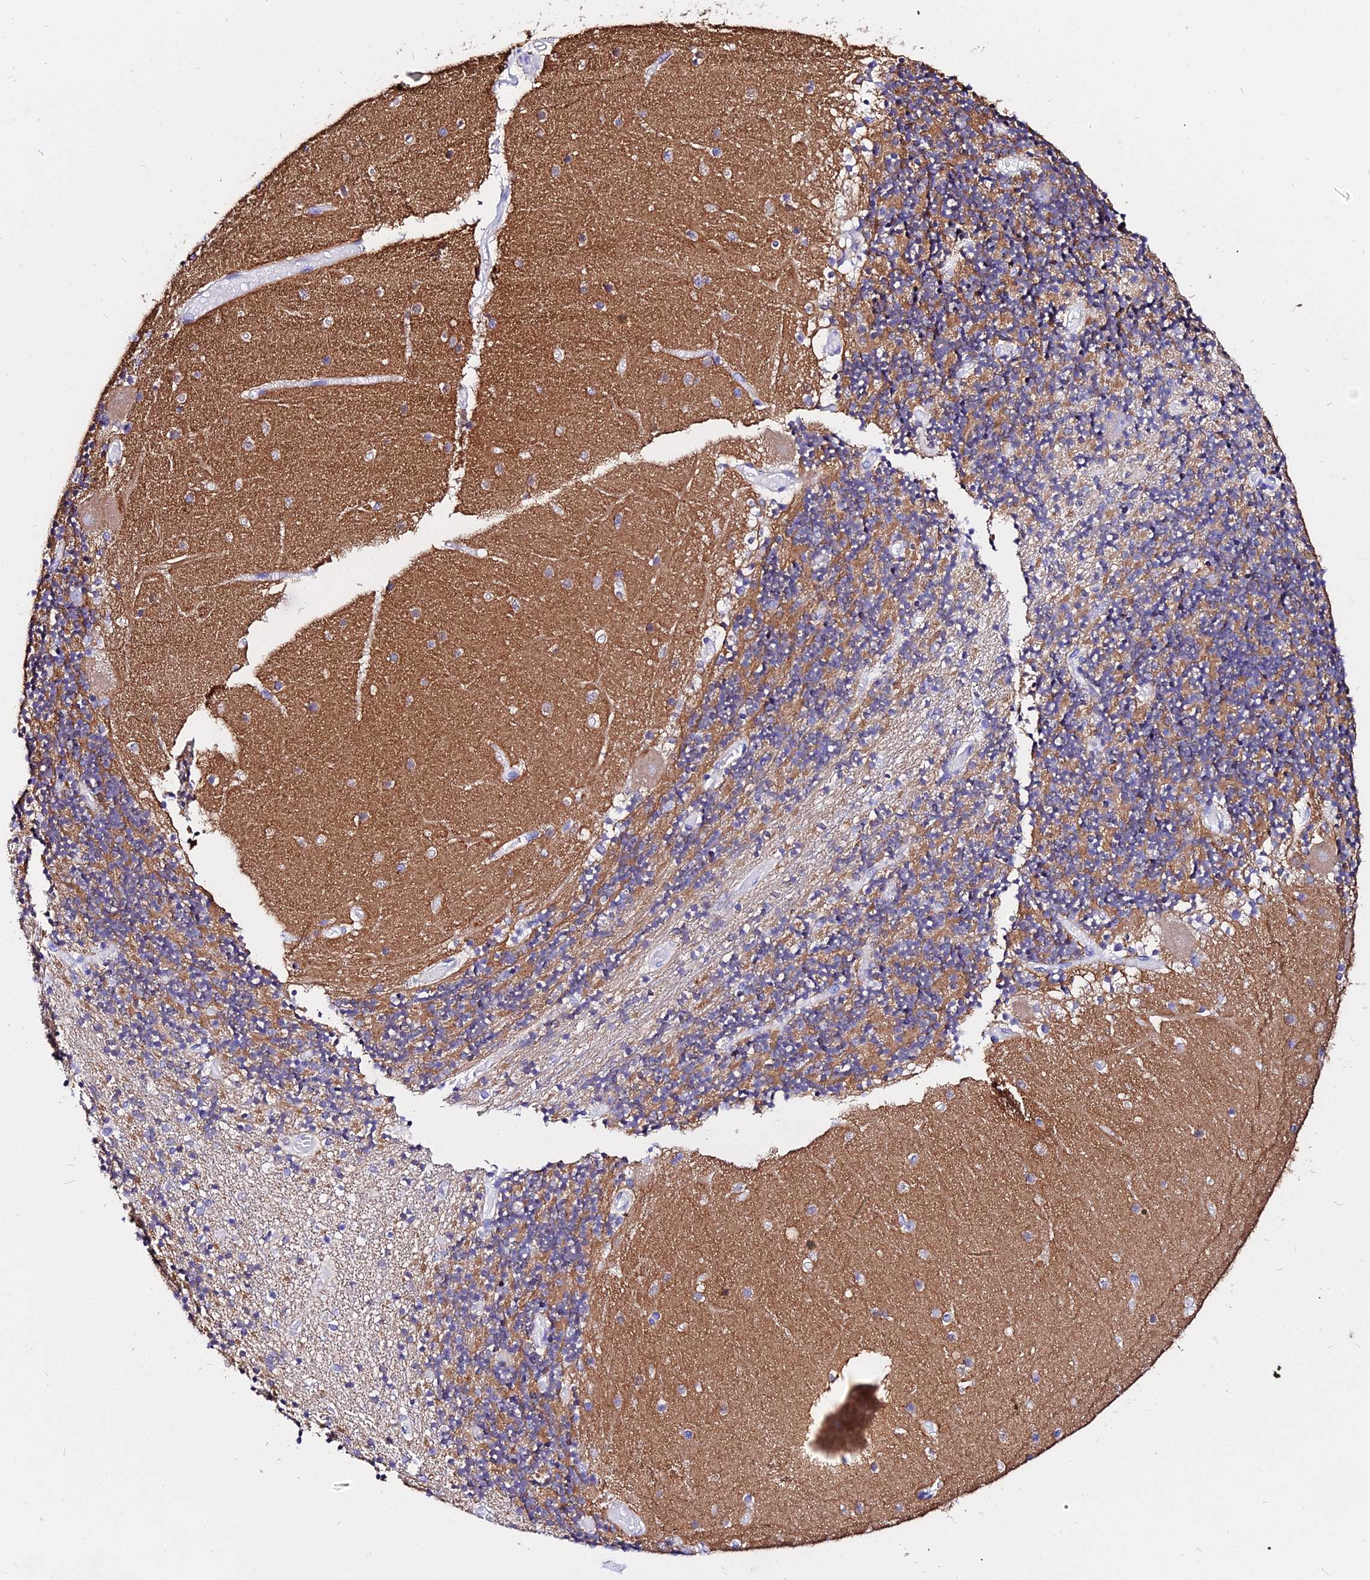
{"staining": {"intensity": "moderate", "quantity": "25%-75%", "location": "cytoplasmic/membranous"}, "tissue": "cerebellum", "cell_type": "Cells in granular layer", "image_type": "normal", "snomed": [{"axis": "morphology", "description": "Normal tissue, NOS"}, {"axis": "topography", "description": "Cerebellum"}], "caption": "IHC staining of benign cerebellum, which displays medium levels of moderate cytoplasmic/membranous expression in approximately 25%-75% of cells in granular layer indicating moderate cytoplasmic/membranous protein staining. The staining was performed using DAB (3,3'-diaminobenzidine) (brown) for protein detection and nuclei were counterstained in hematoxylin (blue).", "gene": "TUBA1A", "patient": {"sex": "female", "age": 28}}